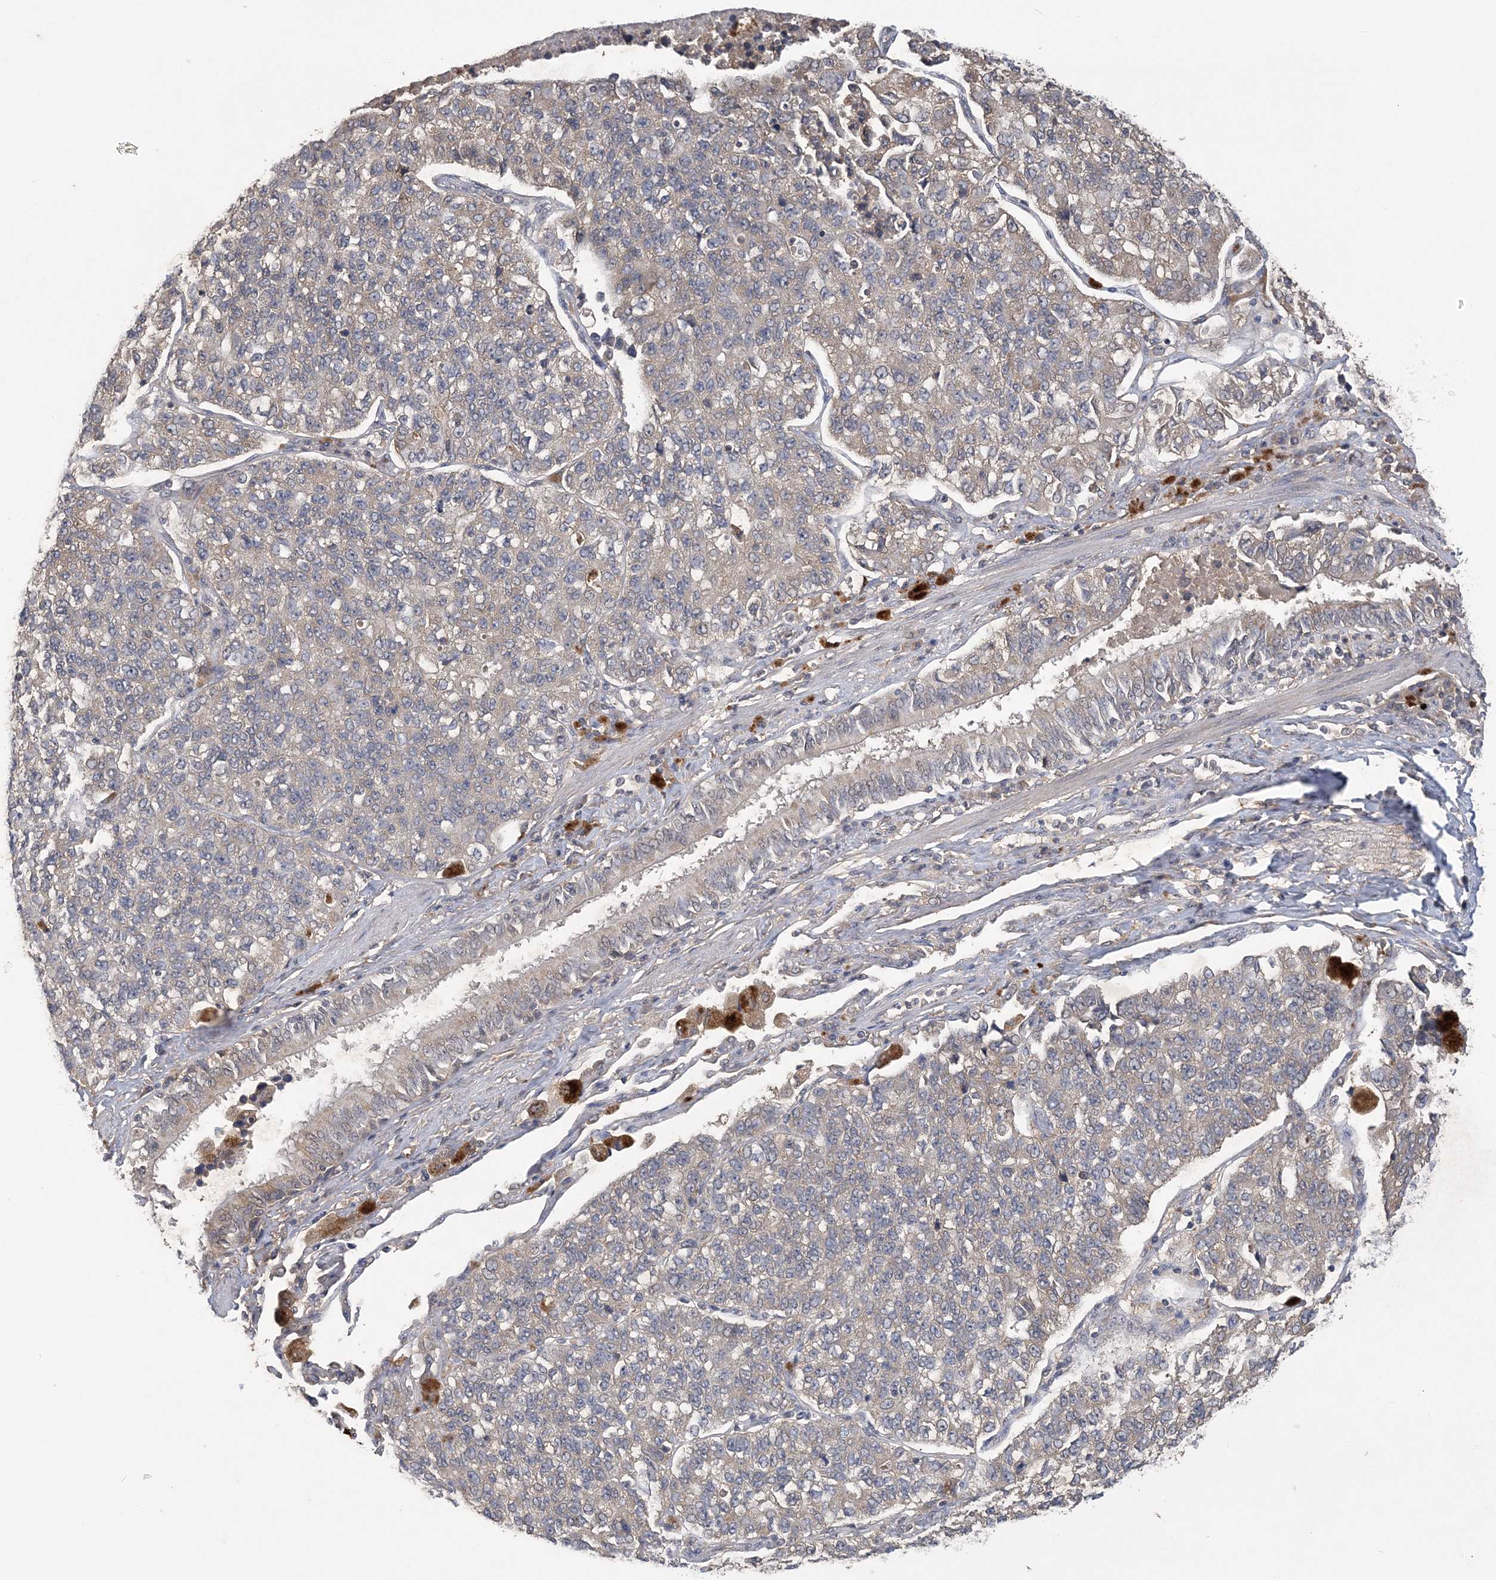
{"staining": {"intensity": "weak", "quantity": "<25%", "location": "cytoplasmic/membranous"}, "tissue": "lung cancer", "cell_type": "Tumor cells", "image_type": "cancer", "snomed": [{"axis": "morphology", "description": "Adenocarcinoma, NOS"}, {"axis": "topography", "description": "Lung"}], "caption": "The IHC photomicrograph has no significant positivity in tumor cells of lung adenocarcinoma tissue.", "gene": "ZBTB7A", "patient": {"sex": "male", "age": 49}}